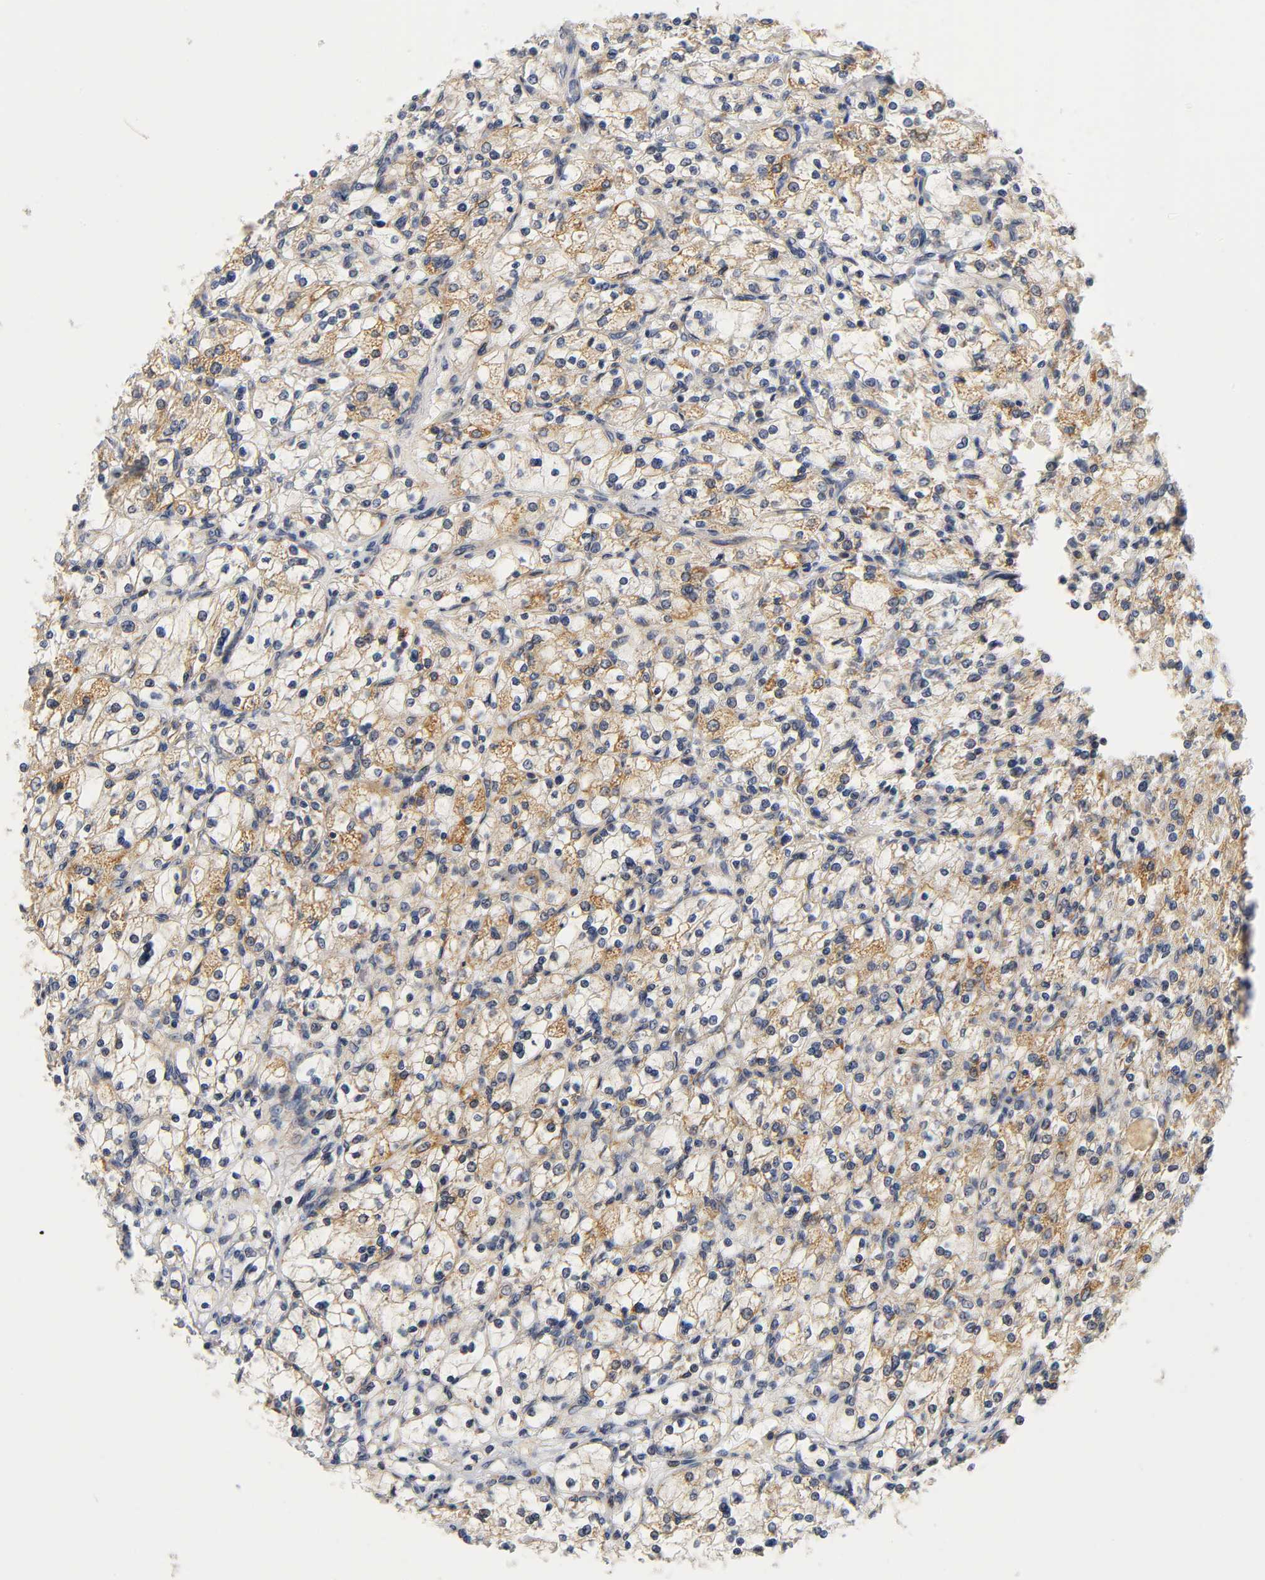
{"staining": {"intensity": "weak", "quantity": ">75%", "location": "cytoplasmic/membranous"}, "tissue": "renal cancer", "cell_type": "Tumor cells", "image_type": "cancer", "snomed": [{"axis": "morphology", "description": "Adenocarcinoma, NOS"}, {"axis": "topography", "description": "Kidney"}], "caption": "Immunohistochemical staining of adenocarcinoma (renal) shows weak cytoplasmic/membranous protein staining in approximately >75% of tumor cells.", "gene": "NRP1", "patient": {"sex": "female", "age": 83}}